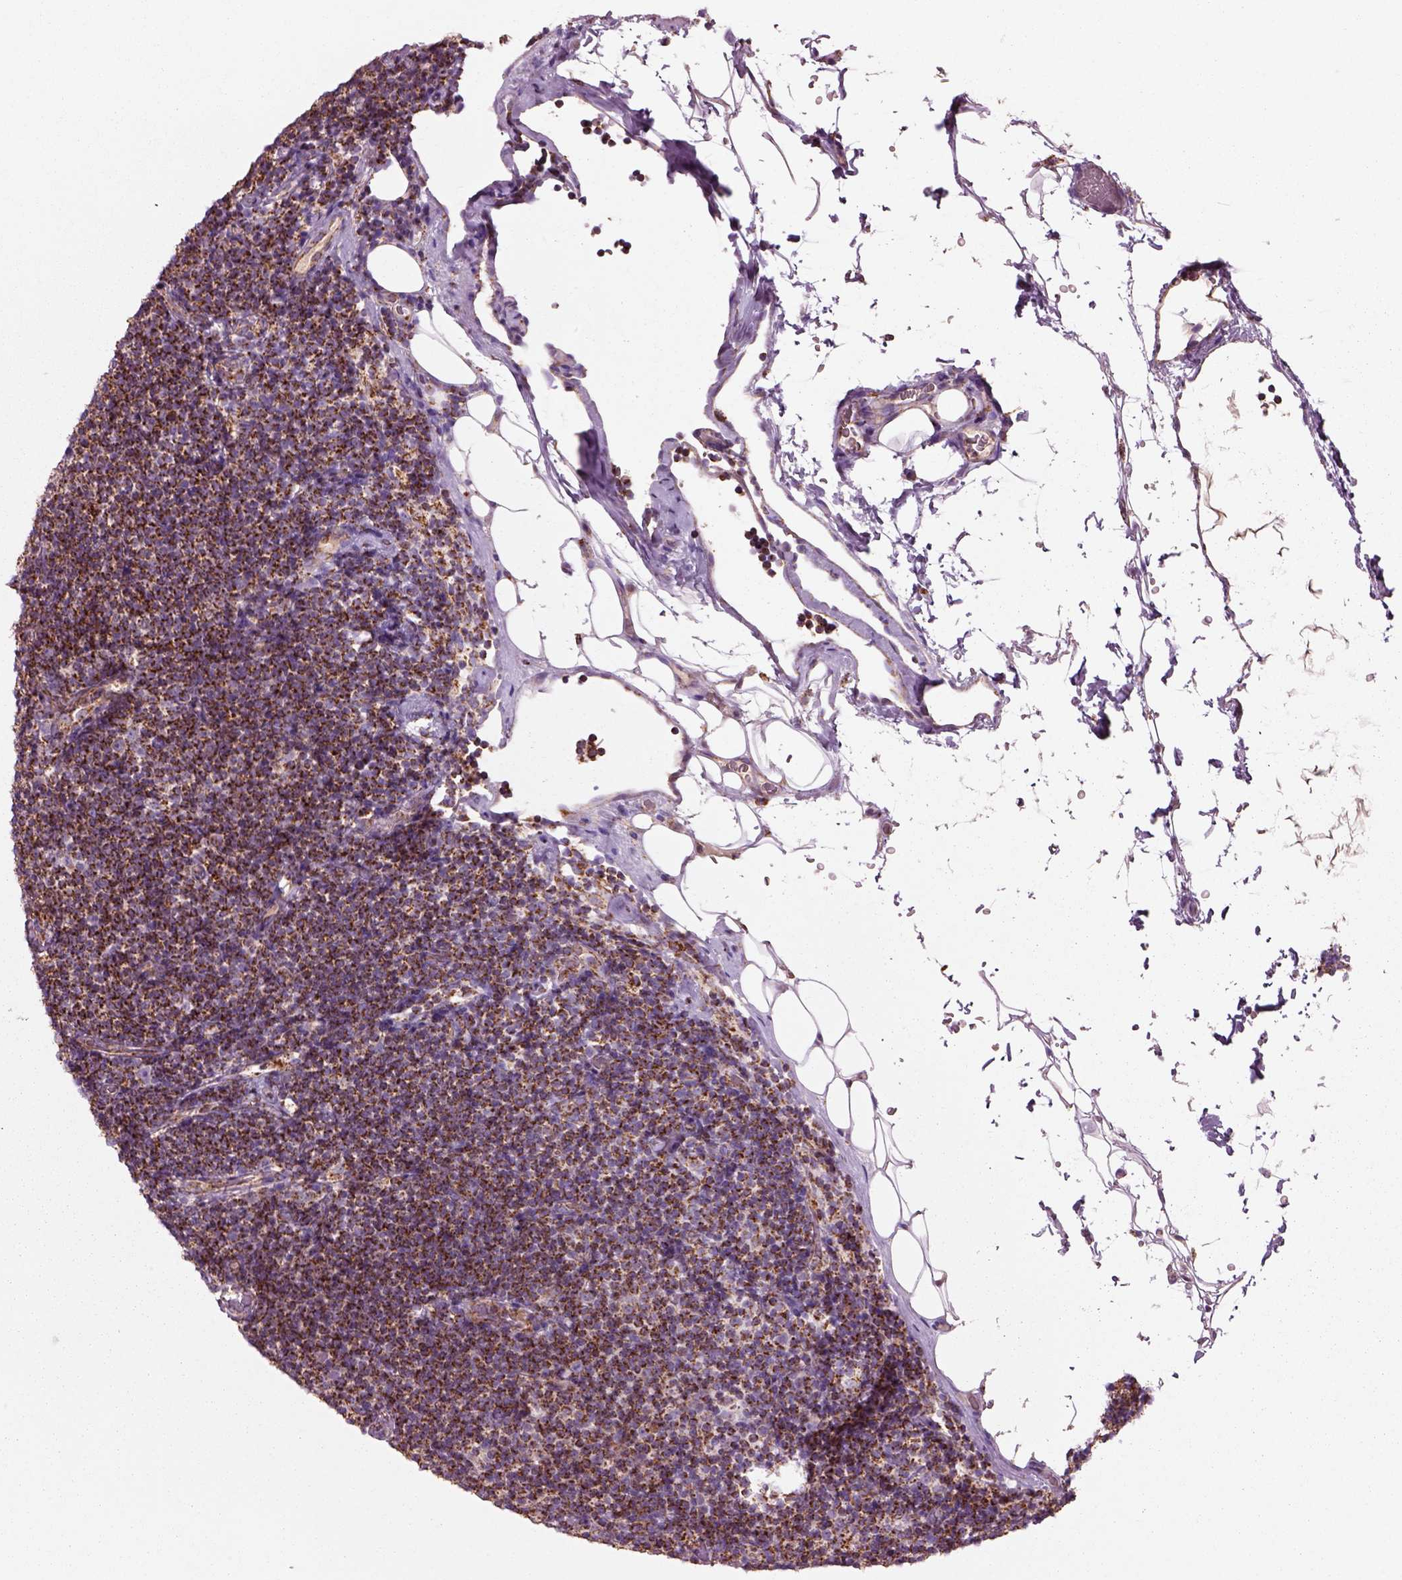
{"staining": {"intensity": "strong", "quantity": ">75%", "location": "cytoplasmic/membranous"}, "tissue": "lymphoma", "cell_type": "Tumor cells", "image_type": "cancer", "snomed": [{"axis": "morphology", "description": "Malignant lymphoma, non-Hodgkin's type, Low grade"}, {"axis": "topography", "description": "Lymph node"}], "caption": "An immunohistochemistry histopathology image of neoplastic tissue is shown. Protein staining in brown shows strong cytoplasmic/membranous positivity in low-grade malignant lymphoma, non-Hodgkin's type within tumor cells.", "gene": "SLC25A24", "patient": {"sex": "male", "age": 81}}